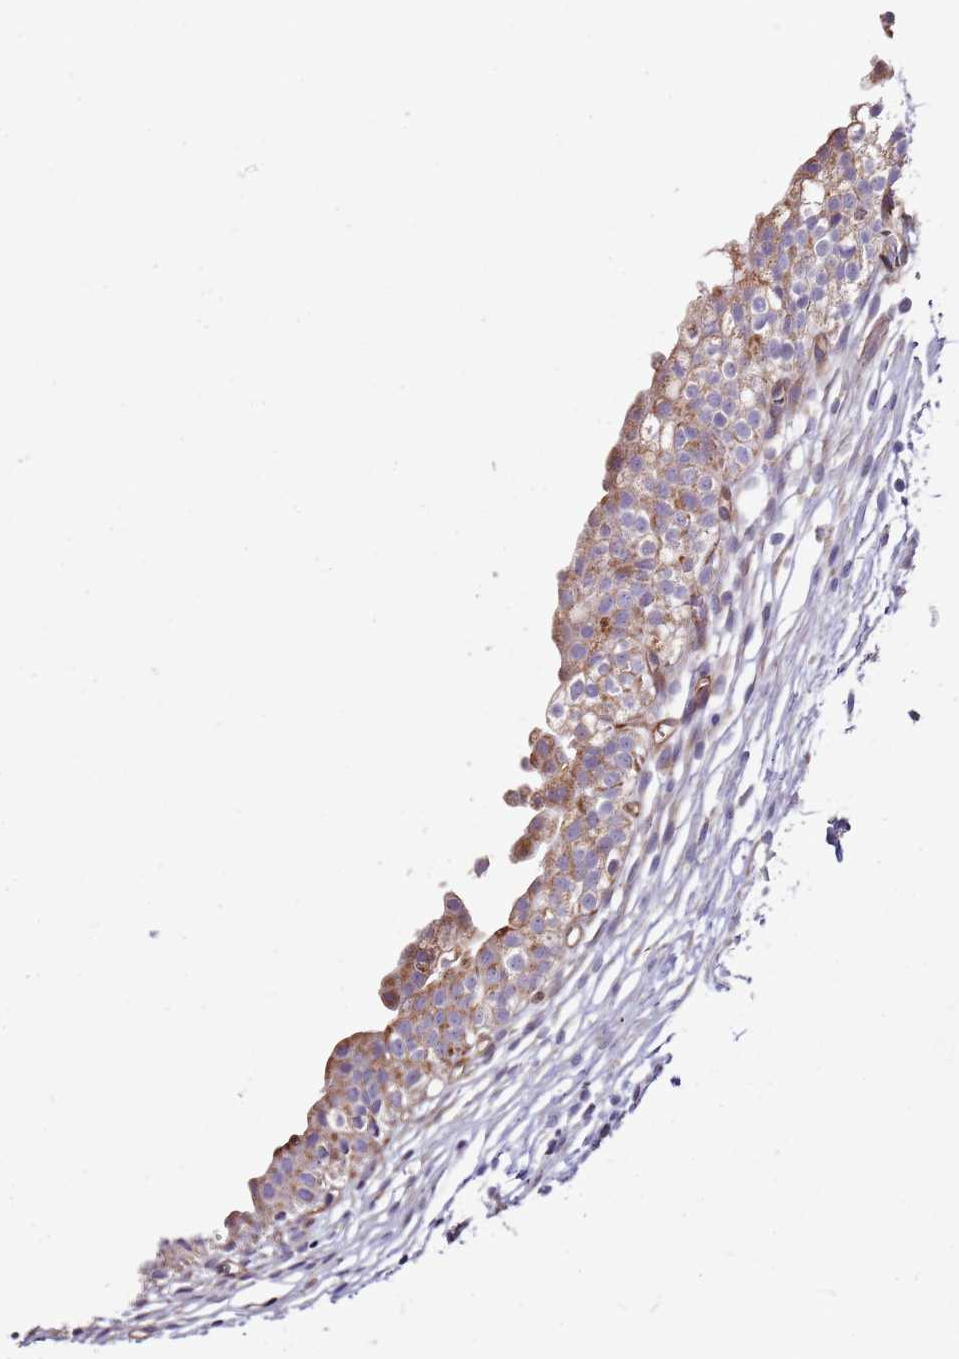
{"staining": {"intensity": "moderate", "quantity": ">75%", "location": "cytoplasmic/membranous"}, "tissue": "urinary bladder", "cell_type": "Urothelial cells", "image_type": "normal", "snomed": [{"axis": "morphology", "description": "Normal tissue, NOS"}, {"axis": "topography", "description": "Urinary bladder"}, {"axis": "topography", "description": "Peripheral nerve tissue"}], "caption": "Immunohistochemical staining of benign urinary bladder exhibits medium levels of moderate cytoplasmic/membranous expression in about >75% of urothelial cells.", "gene": "ALS2", "patient": {"sex": "male", "age": 55}}